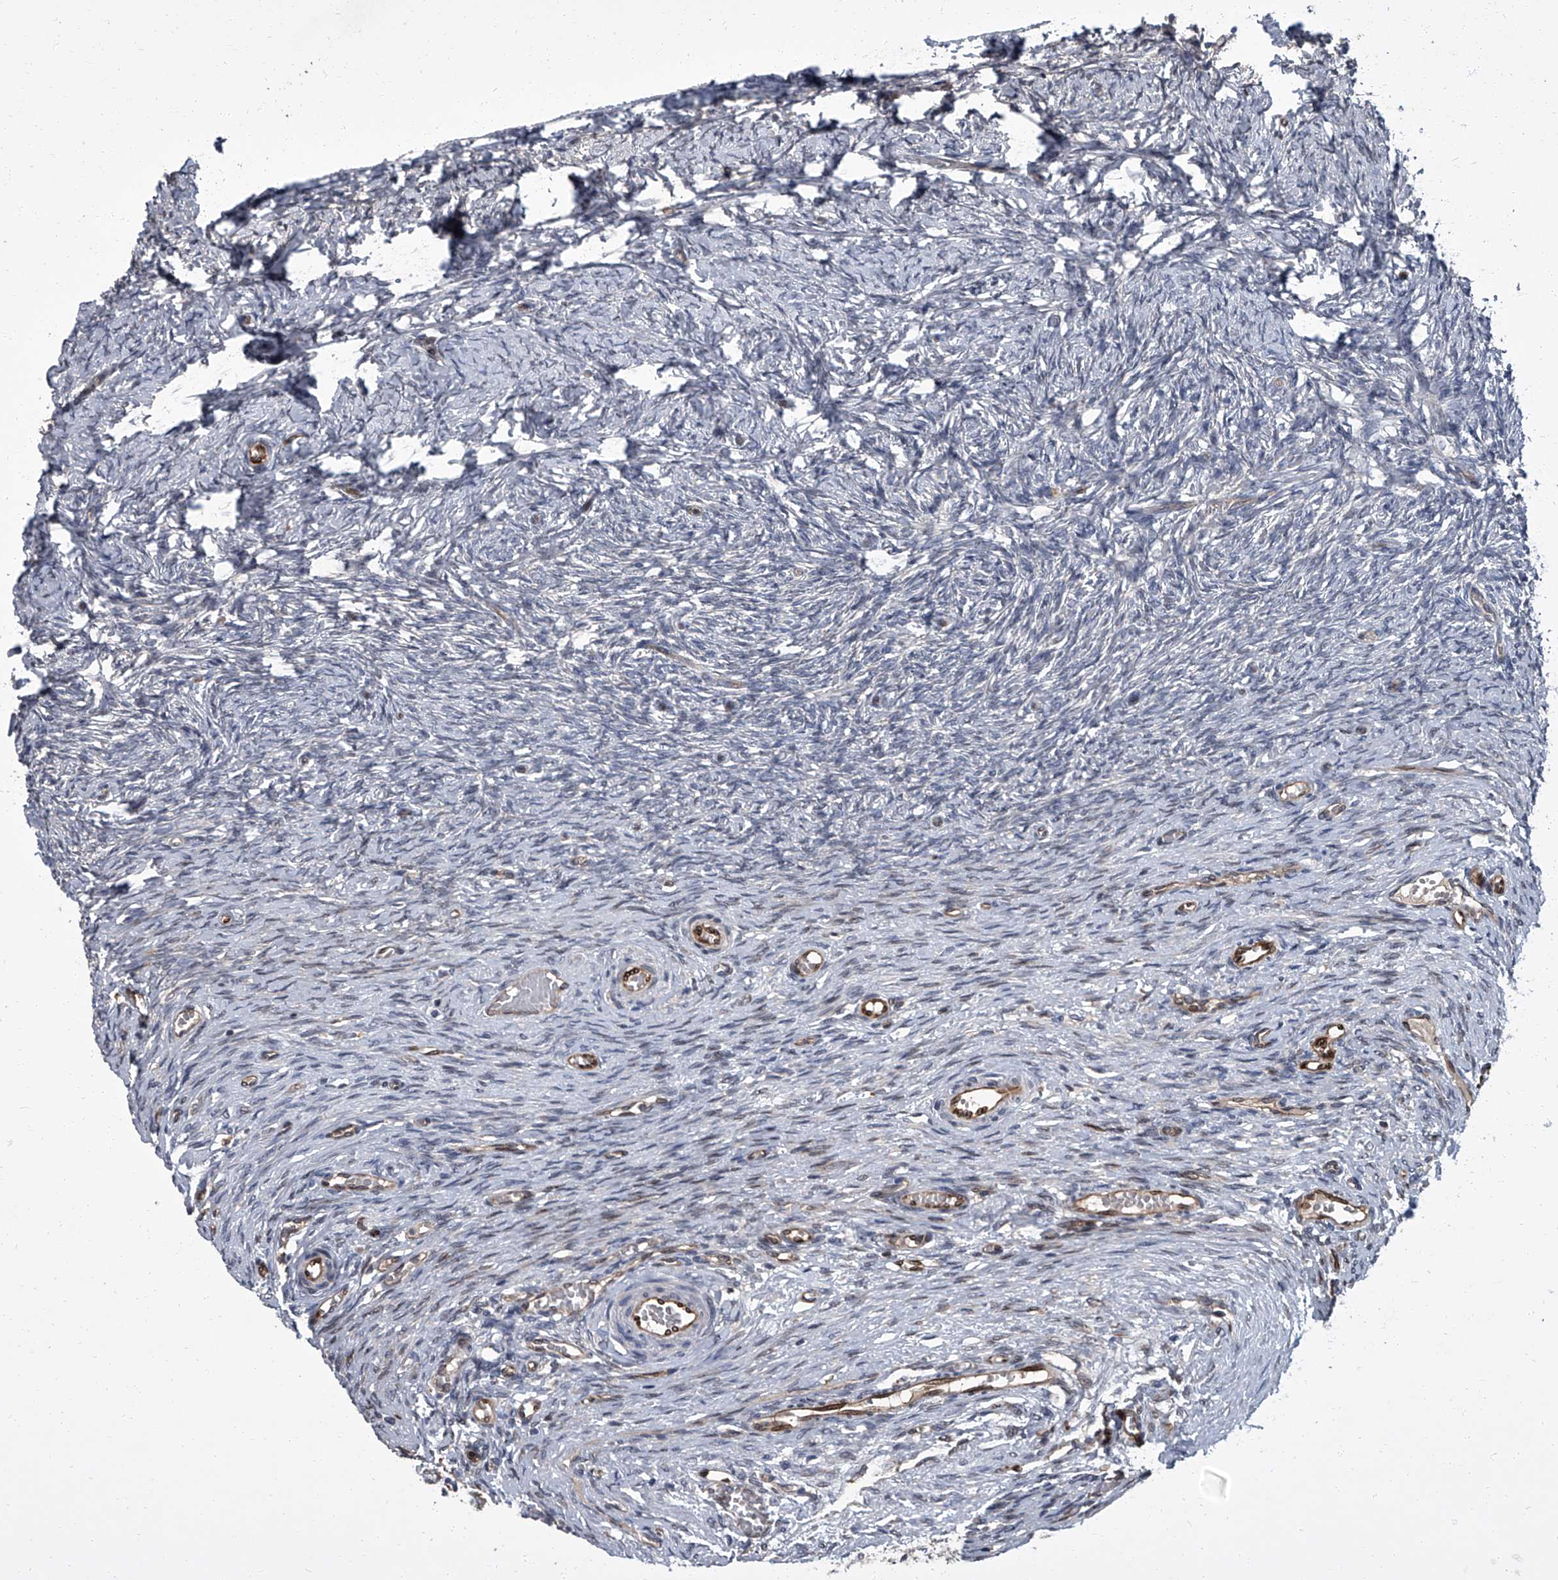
{"staining": {"intensity": "weak", "quantity": ">75%", "location": "cytoplasmic/membranous"}, "tissue": "ovary", "cell_type": "Follicle cells", "image_type": "normal", "snomed": [{"axis": "morphology", "description": "Adenocarcinoma, NOS"}, {"axis": "topography", "description": "Endometrium"}], "caption": "This is an image of immunohistochemistry staining of normal ovary, which shows weak staining in the cytoplasmic/membranous of follicle cells.", "gene": "LRRC8C", "patient": {"sex": "female", "age": 32}}